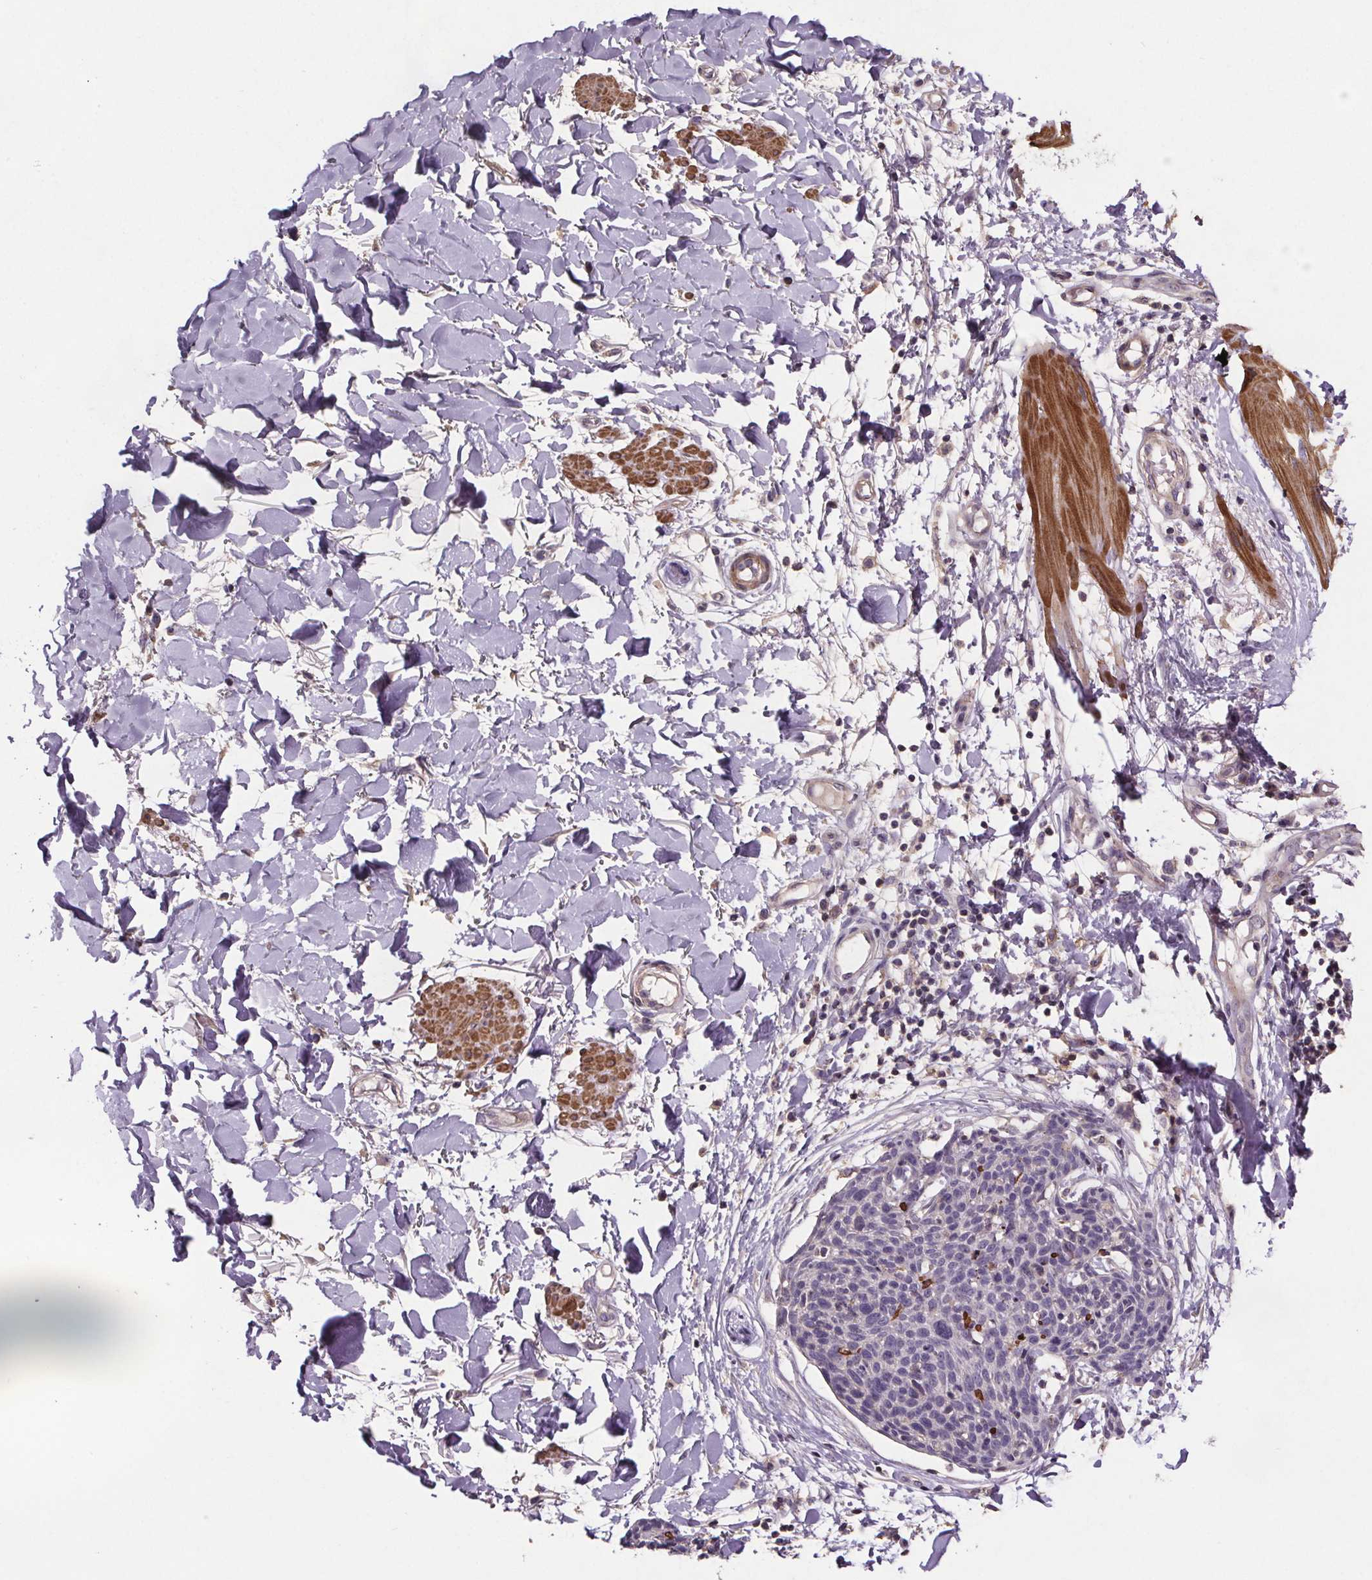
{"staining": {"intensity": "negative", "quantity": "none", "location": "none"}, "tissue": "skin cancer", "cell_type": "Tumor cells", "image_type": "cancer", "snomed": [{"axis": "morphology", "description": "Squamous cell carcinoma, NOS"}, {"axis": "topography", "description": "Skin"}, {"axis": "topography", "description": "Vulva"}], "caption": "The IHC image has no significant expression in tumor cells of squamous cell carcinoma (skin) tissue.", "gene": "CLN3", "patient": {"sex": "female", "age": 75}}